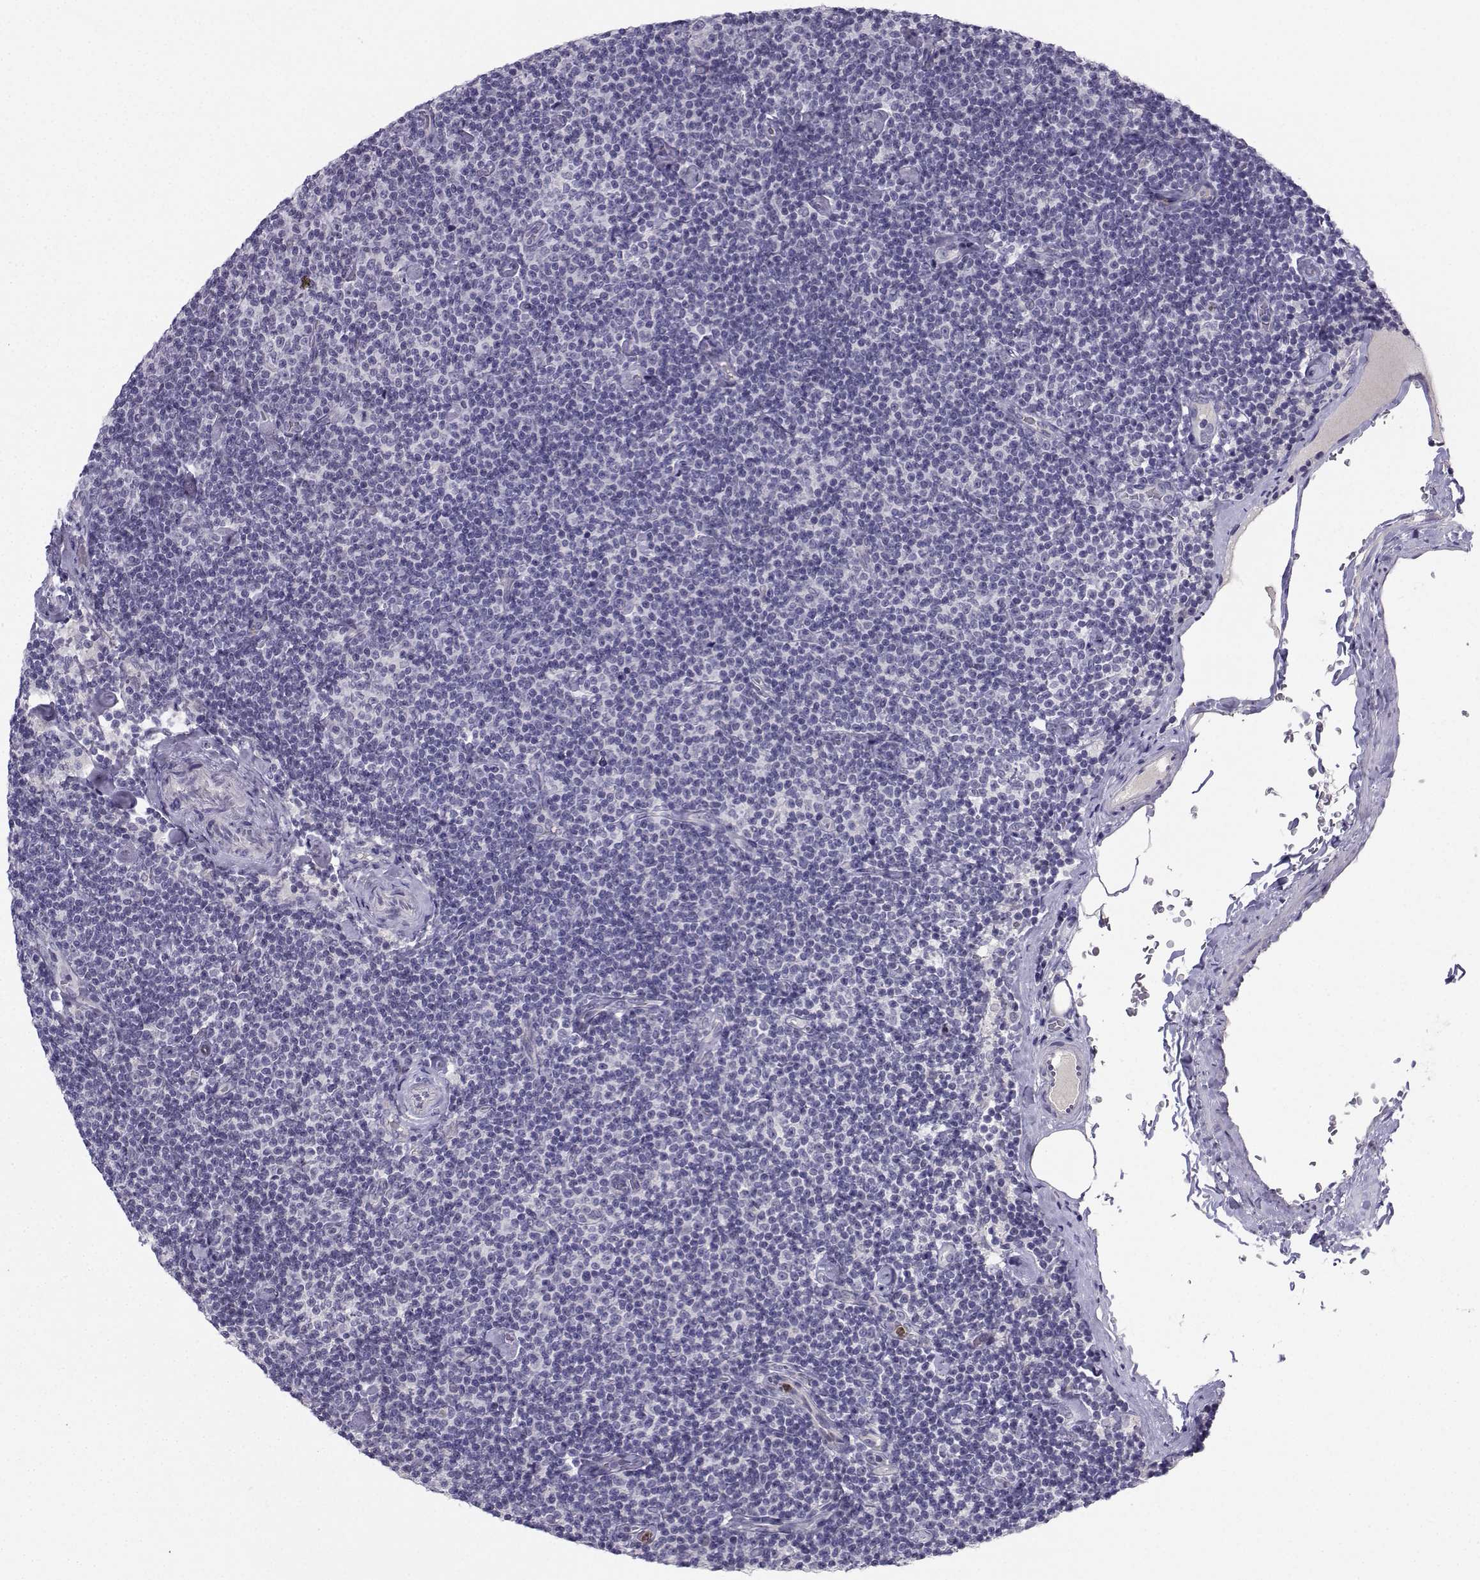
{"staining": {"intensity": "negative", "quantity": "none", "location": "none"}, "tissue": "lymphoma", "cell_type": "Tumor cells", "image_type": "cancer", "snomed": [{"axis": "morphology", "description": "Malignant lymphoma, non-Hodgkin's type, Low grade"}, {"axis": "topography", "description": "Lymph node"}], "caption": "A high-resolution histopathology image shows immunohistochemistry staining of malignant lymphoma, non-Hodgkin's type (low-grade), which reveals no significant positivity in tumor cells. (Stains: DAB immunohistochemistry with hematoxylin counter stain, Microscopy: brightfield microscopy at high magnification).", "gene": "CALY", "patient": {"sex": "male", "age": 81}}